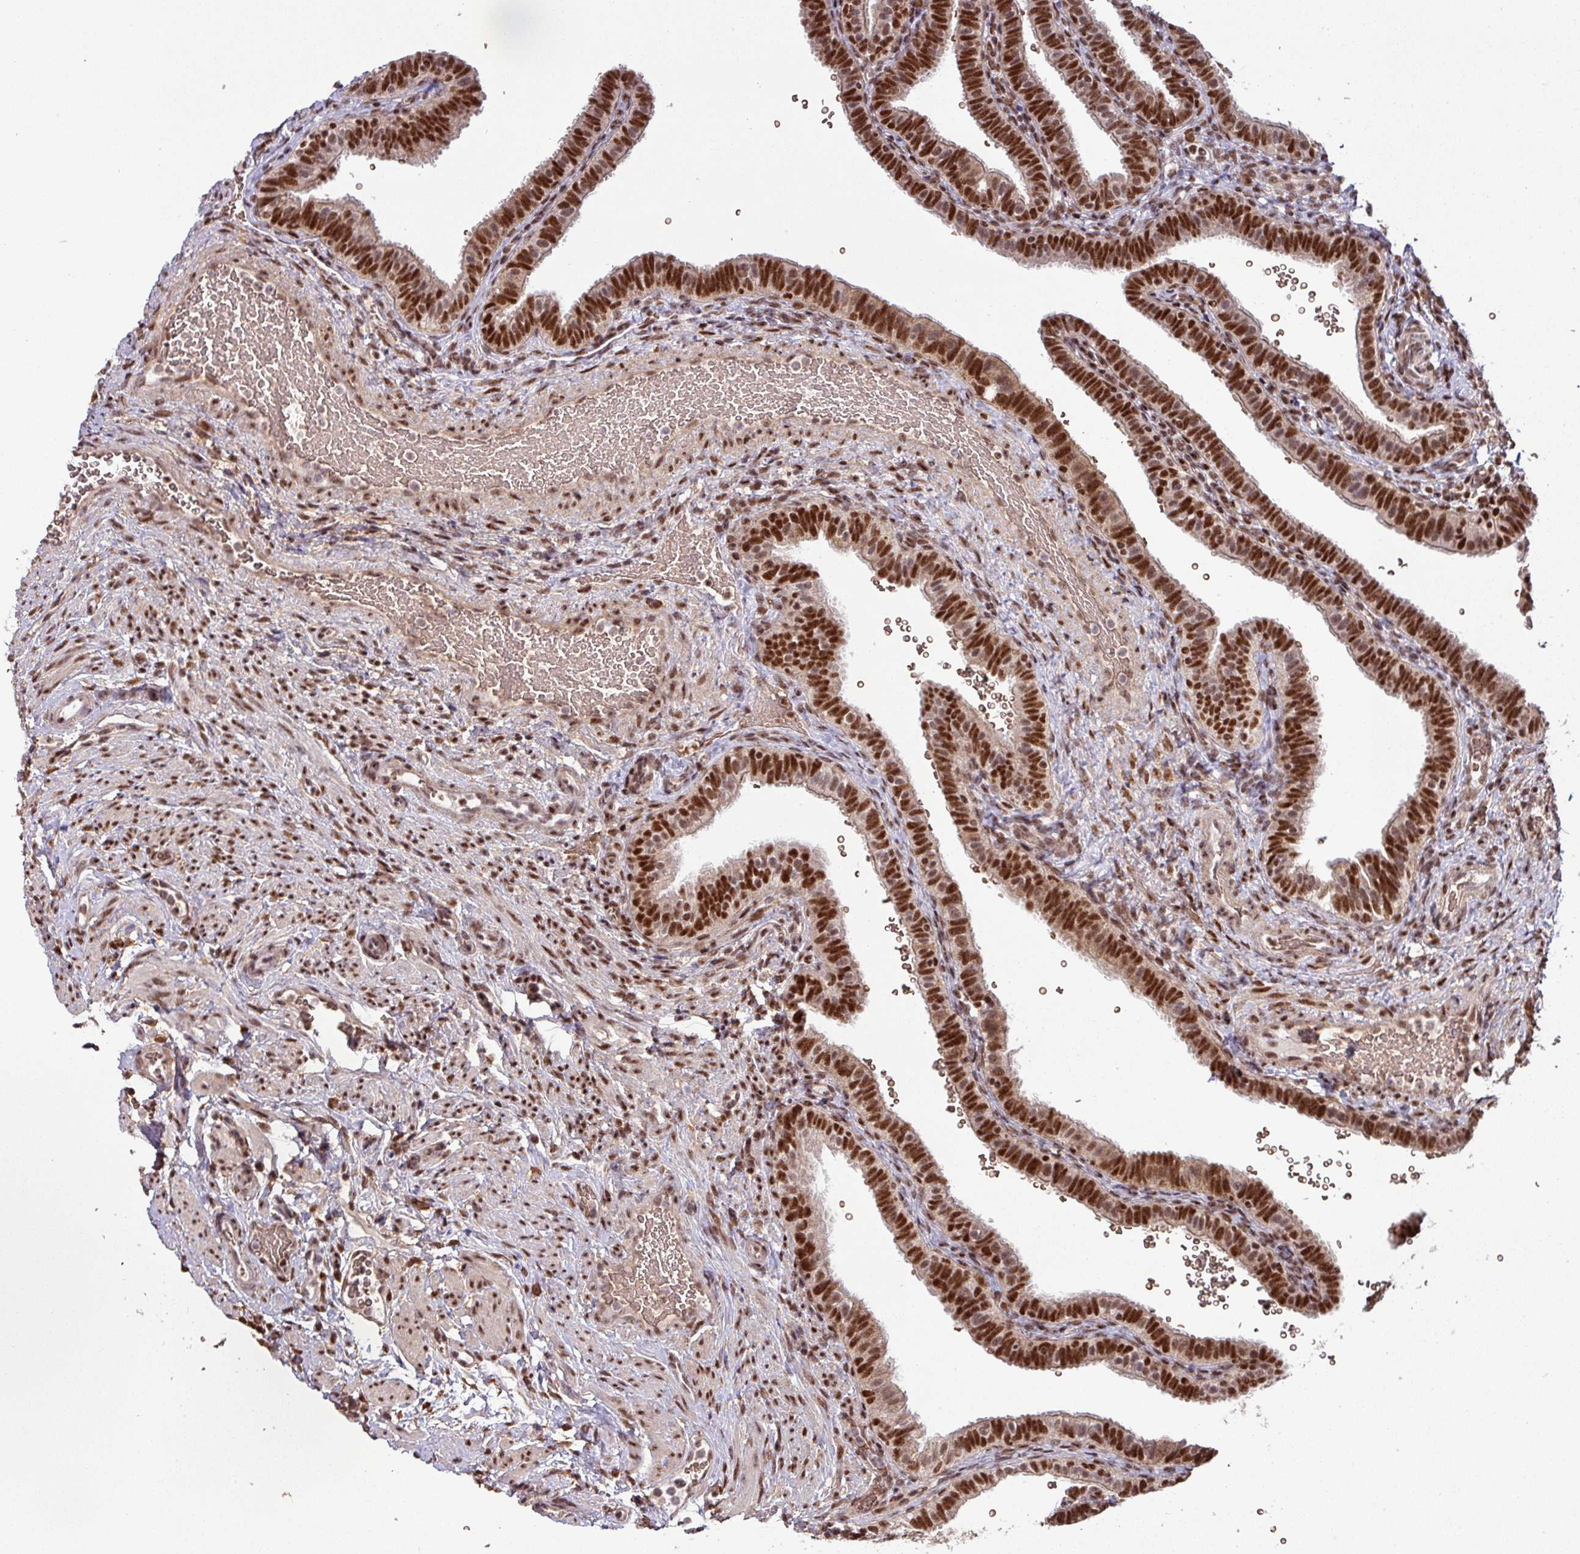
{"staining": {"intensity": "strong", "quantity": ">75%", "location": "nuclear"}, "tissue": "fallopian tube", "cell_type": "Glandular cells", "image_type": "normal", "snomed": [{"axis": "morphology", "description": "Normal tissue, NOS"}, {"axis": "topography", "description": "Fallopian tube"}], "caption": "Immunohistochemistry micrograph of unremarkable human fallopian tube stained for a protein (brown), which displays high levels of strong nuclear positivity in about >75% of glandular cells.", "gene": "PHF23", "patient": {"sex": "female", "age": 41}}